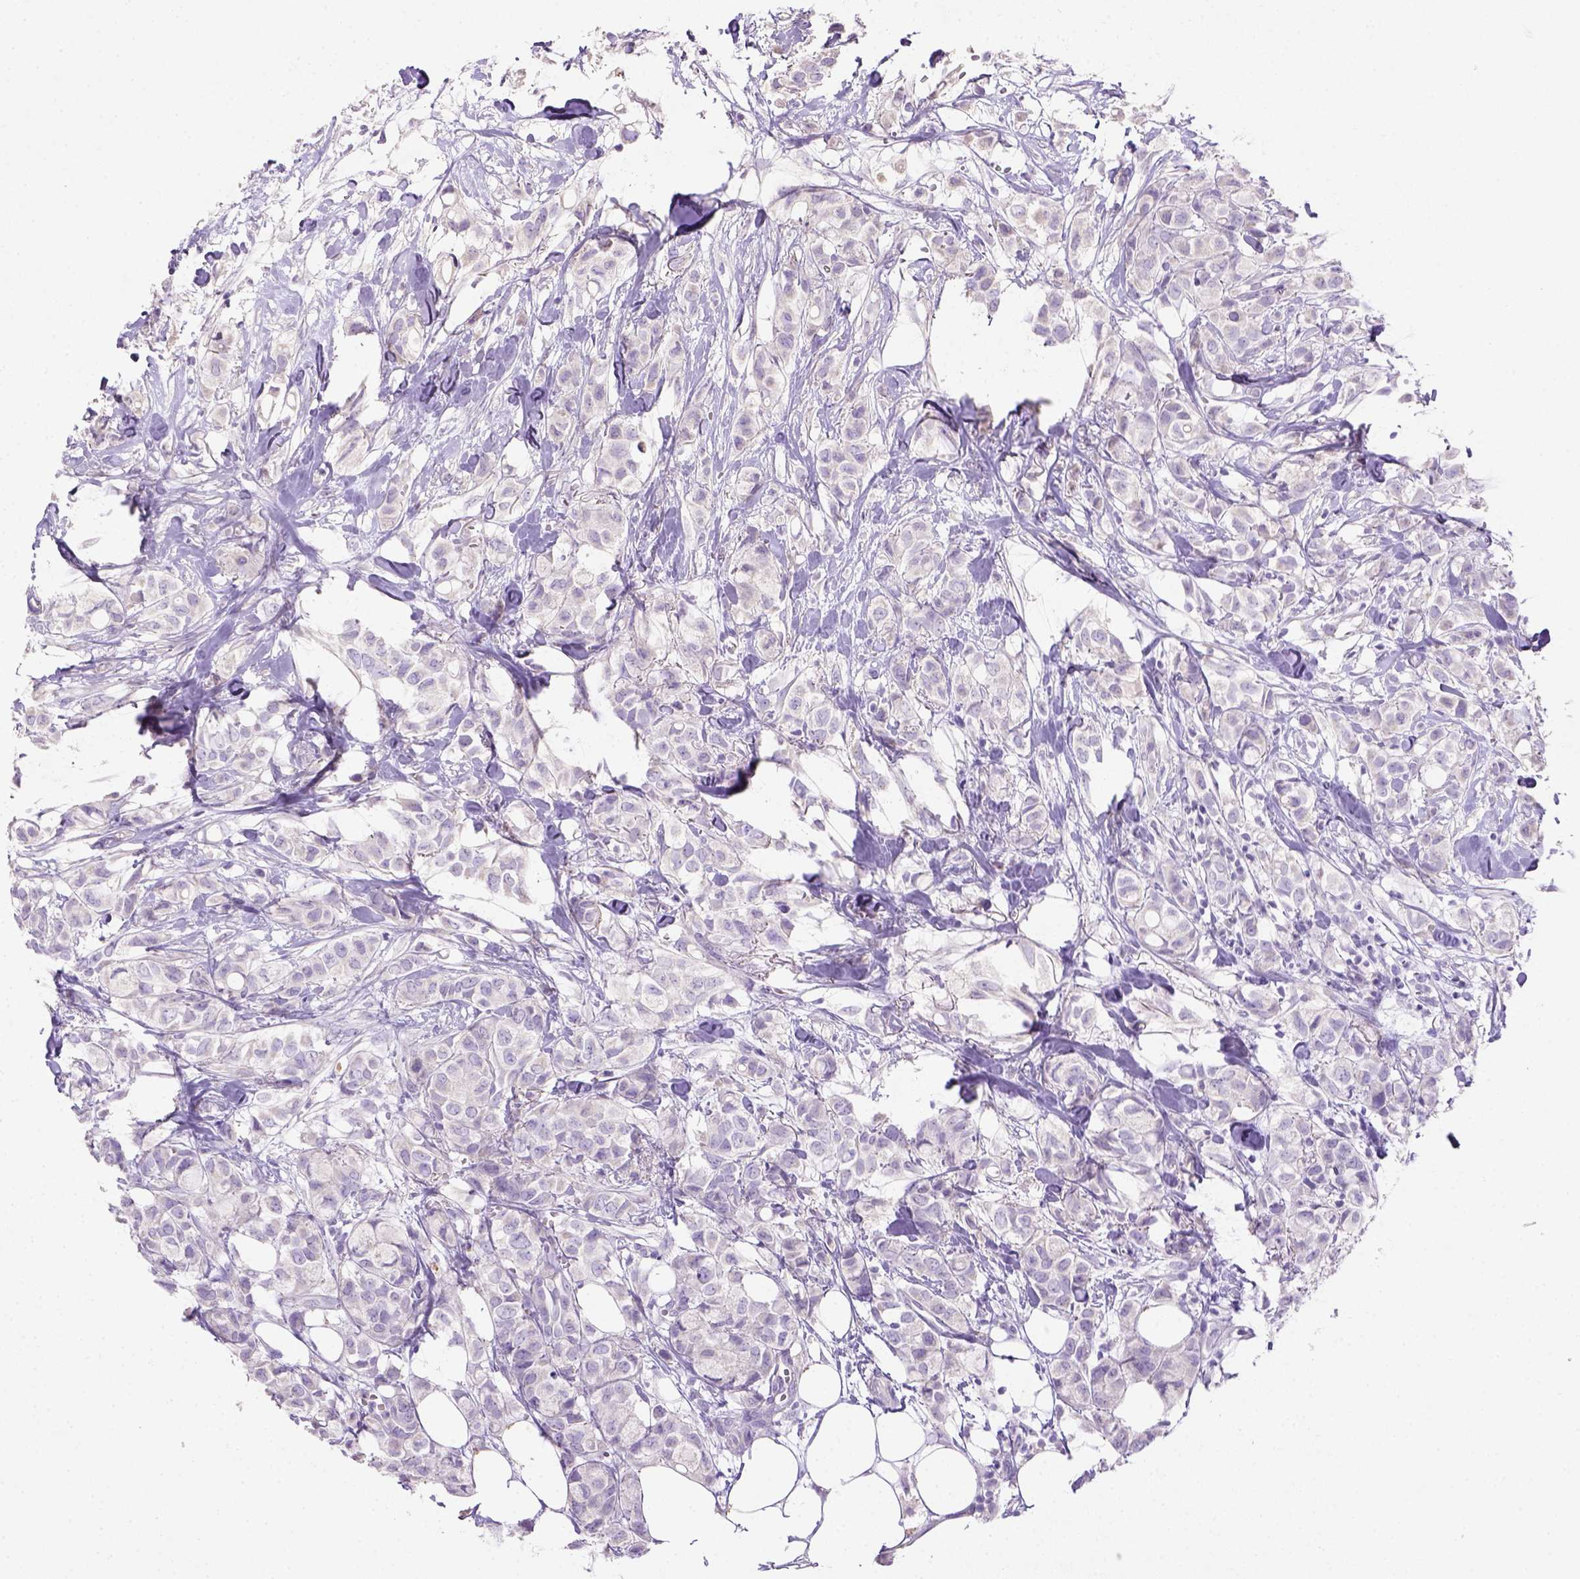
{"staining": {"intensity": "negative", "quantity": "none", "location": "none"}, "tissue": "breast cancer", "cell_type": "Tumor cells", "image_type": "cancer", "snomed": [{"axis": "morphology", "description": "Duct carcinoma"}, {"axis": "topography", "description": "Breast"}], "caption": "Immunohistochemical staining of human infiltrating ductal carcinoma (breast) reveals no significant staining in tumor cells. Nuclei are stained in blue.", "gene": "NUDT2", "patient": {"sex": "female", "age": 85}}